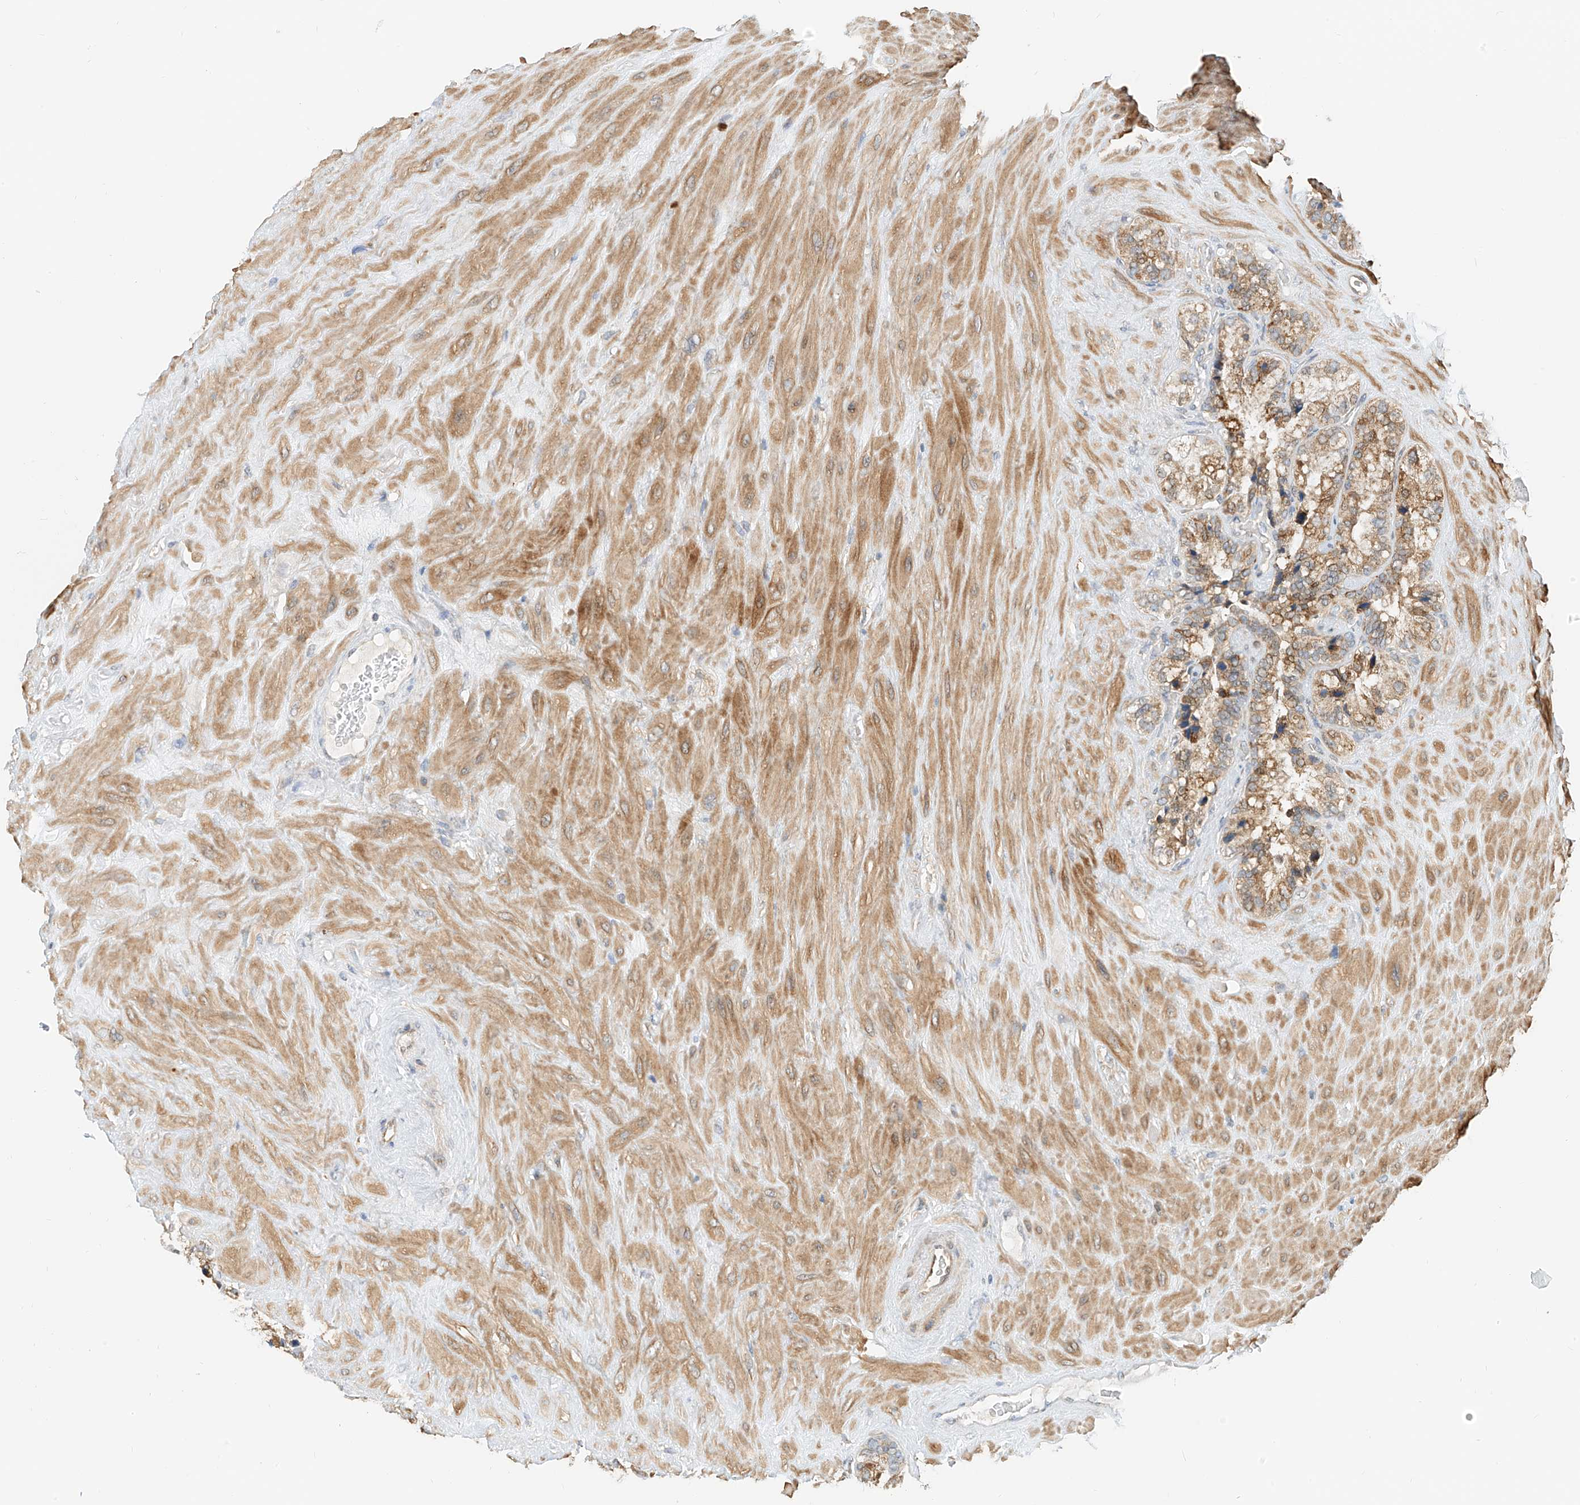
{"staining": {"intensity": "moderate", "quantity": ">75%", "location": "cytoplasmic/membranous"}, "tissue": "seminal vesicle", "cell_type": "Glandular cells", "image_type": "normal", "snomed": [{"axis": "morphology", "description": "Normal tissue, NOS"}, {"axis": "topography", "description": "Prostate"}, {"axis": "topography", "description": "Seminal veicle"}], "caption": "Brown immunohistochemical staining in benign human seminal vesicle shows moderate cytoplasmic/membranous positivity in about >75% of glandular cells. The staining was performed using DAB (3,3'-diaminobenzidine), with brown indicating positive protein expression. Nuclei are stained blue with hematoxylin.", "gene": "PPA2", "patient": {"sex": "male", "age": 68}}